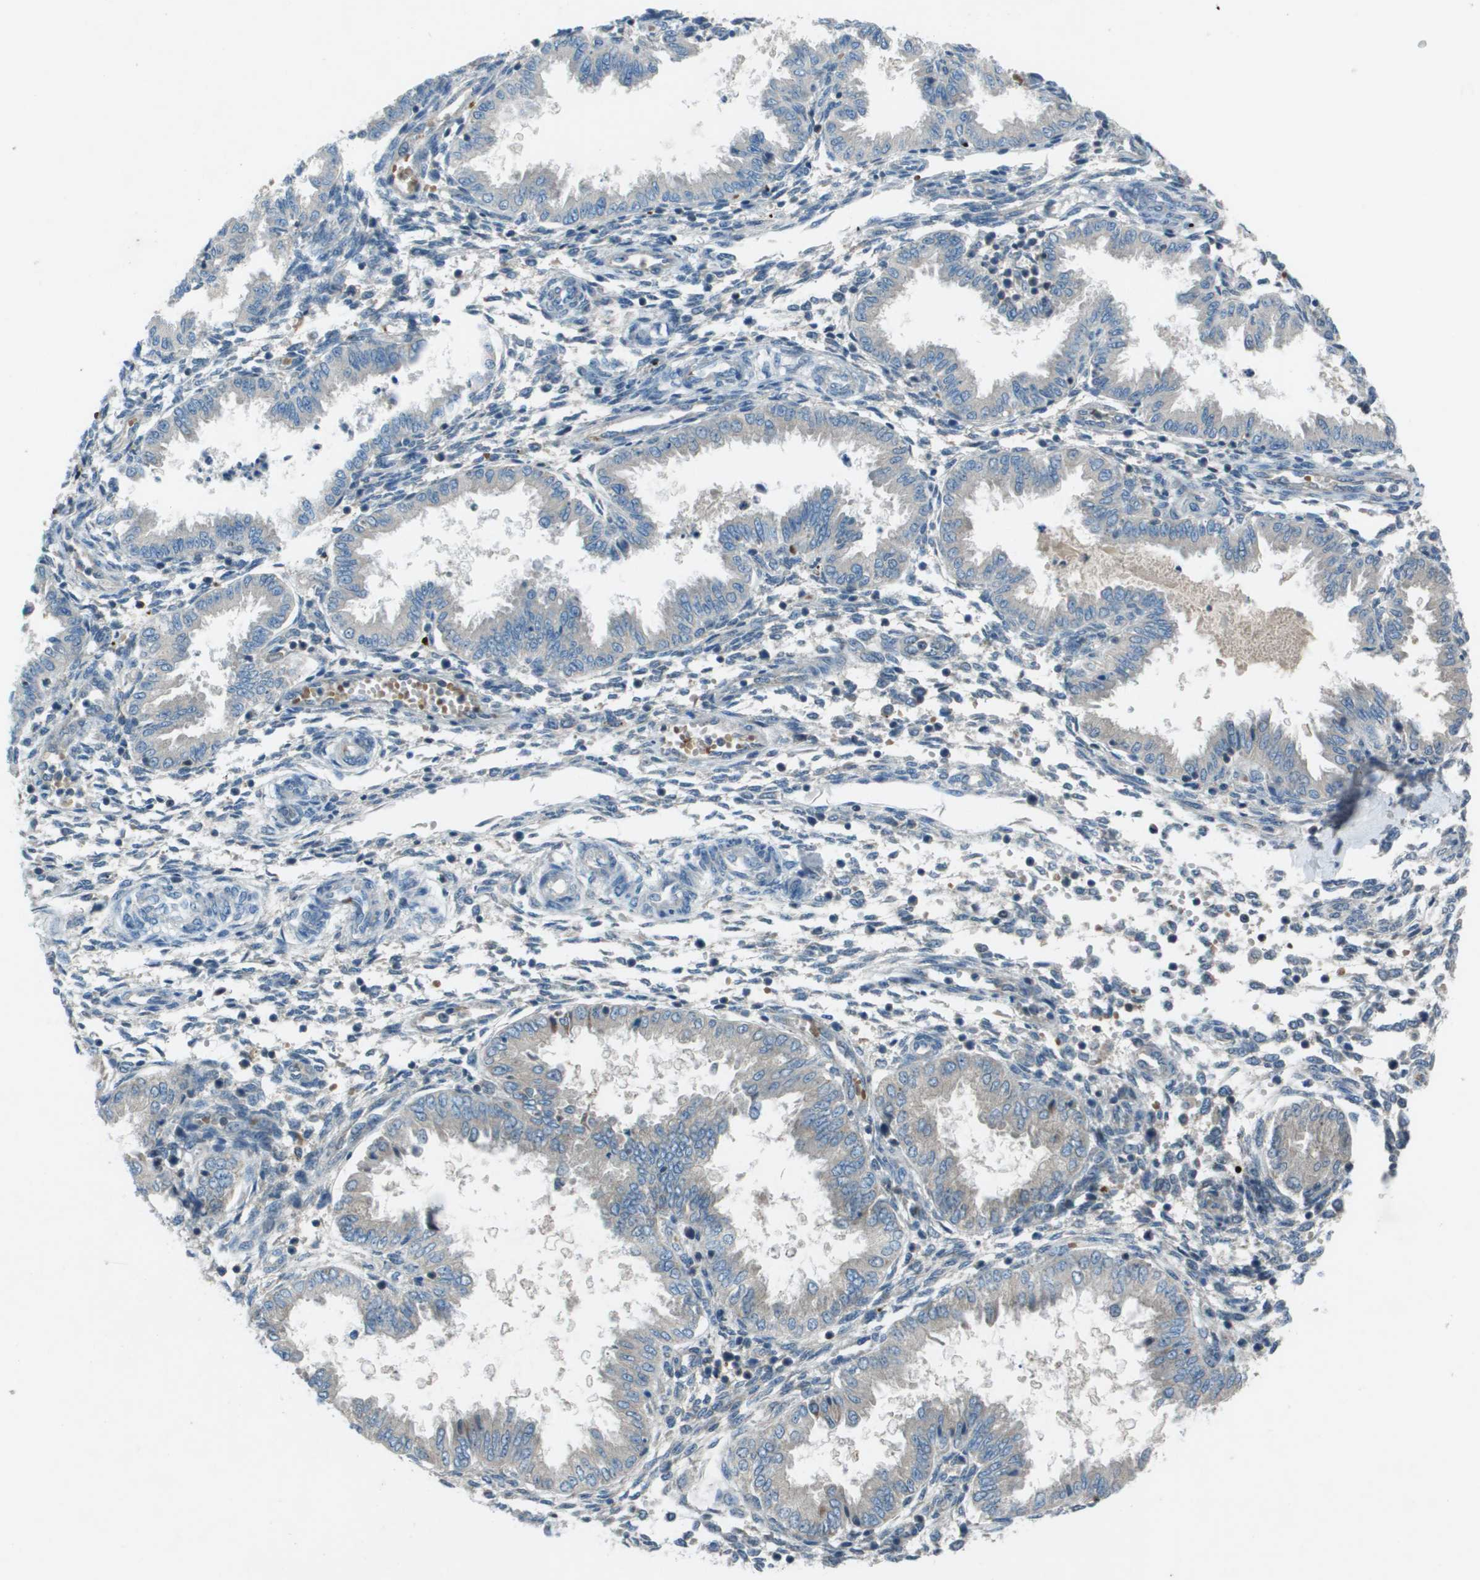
{"staining": {"intensity": "negative", "quantity": "none", "location": "none"}, "tissue": "endometrium", "cell_type": "Cells in endometrial stroma", "image_type": "normal", "snomed": [{"axis": "morphology", "description": "Normal tissue, NOS"}, {"axis": "topography", "description": "Endometrium"}], "caption": "IHC image of benign endometrium: endometrium stained with DAB (3,3'-diaminobenzidine) reveals no significant protein staining in cells in endometrial stroma.", "gene": "CAMK4", "patient": {"sex": "female", "age": 33}}